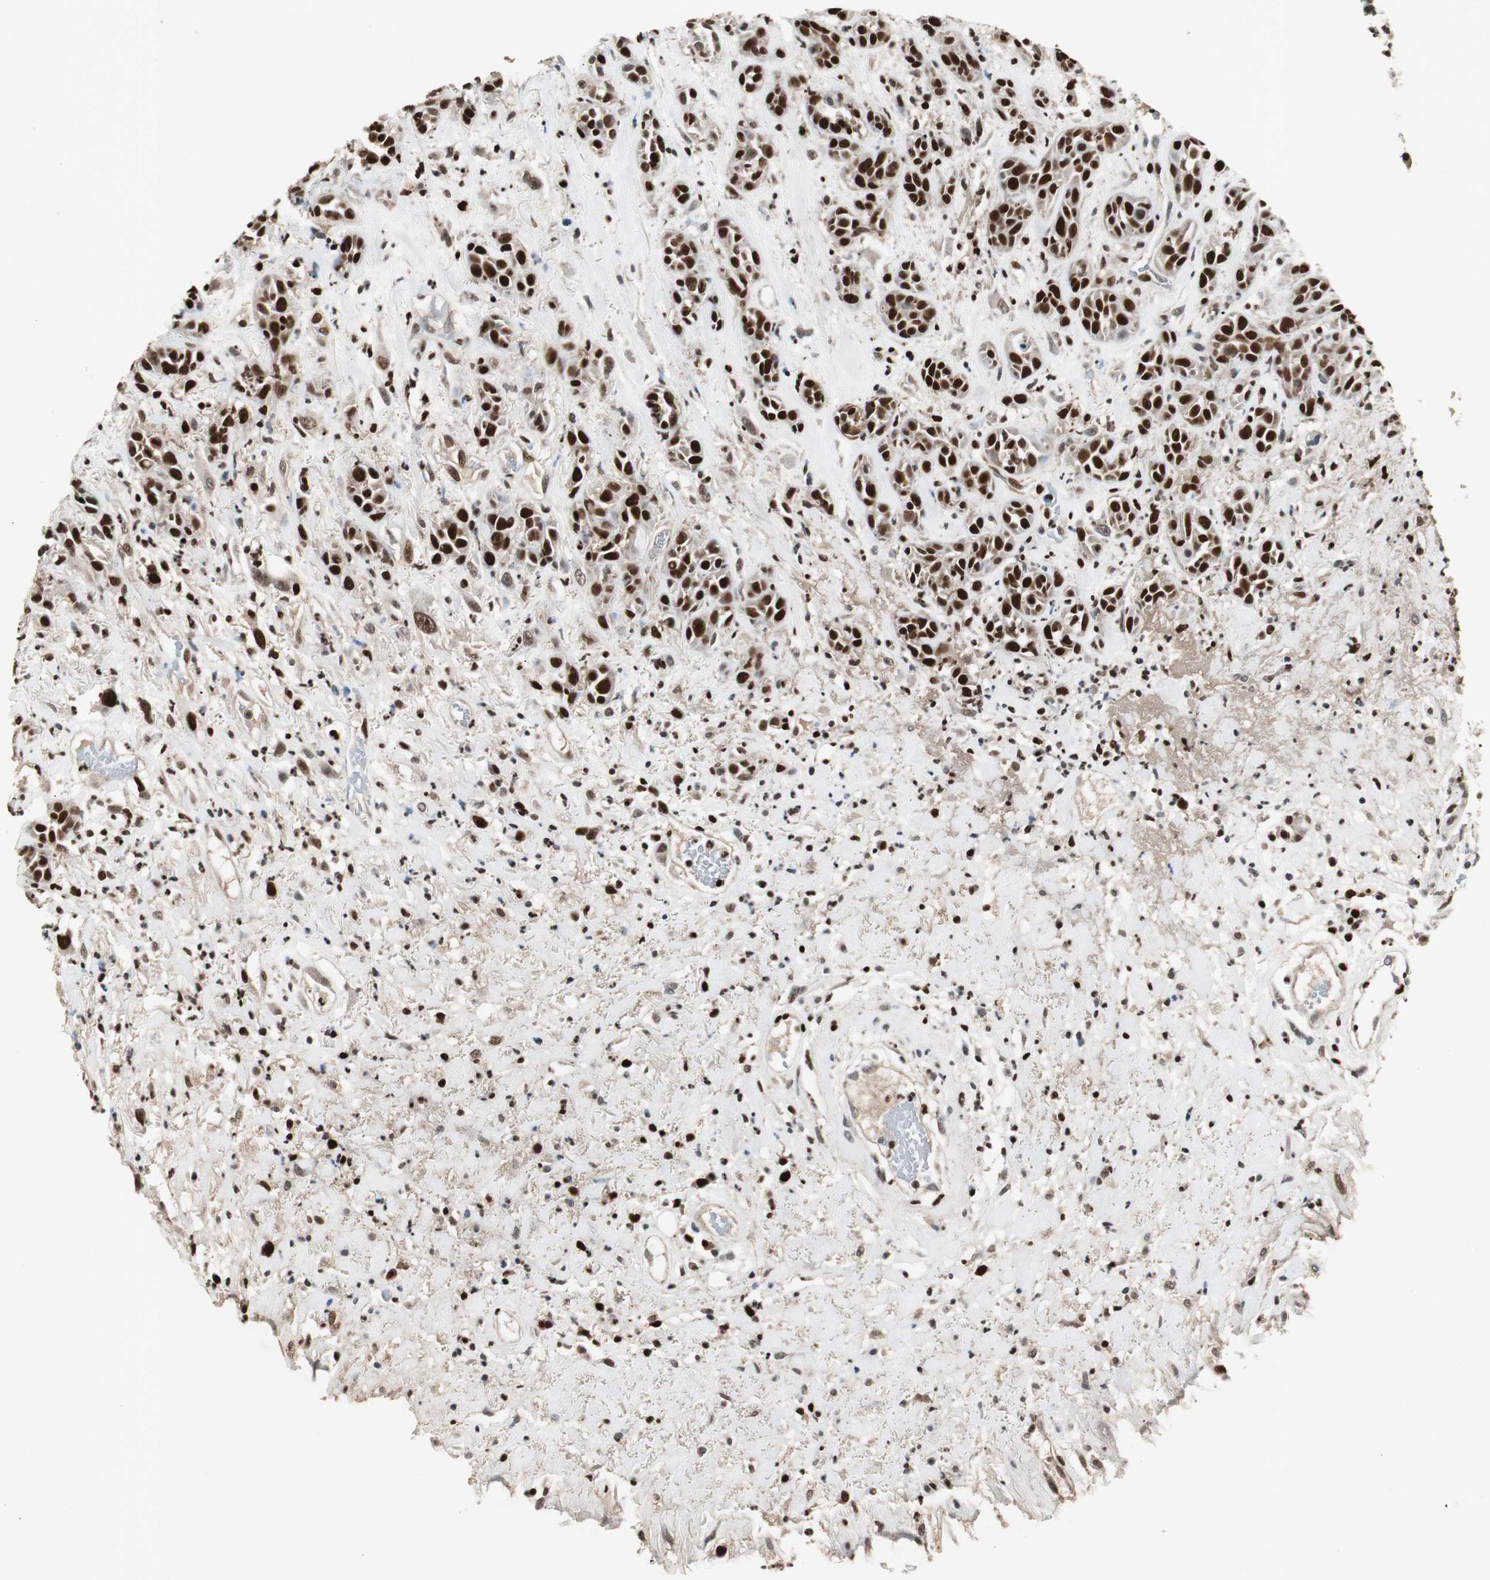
{"staining": {"intensity": "strong", "quantity": ">75%", "location": "nuclear"}, "tissue": "head and neck cancer", "cell_type": "Tumor cells", "image_type": "cancer", "snomed": [{"axis": "morphology", "description": "Squamous cell carcinoma, NOS"}, {"axis": "topography", "description": "Head-Neck"}], "caption": "IHC histopathology image of neoplastic tissue: human head and neck cancer stained using immunohistochemistry exhibits high levels of strong protein expression localized specifically in the nuclear of tumor cells, appearing as a nuclear brown color.", "gene": "FEN1", "patient": {"sex": "male", "age": 62}}